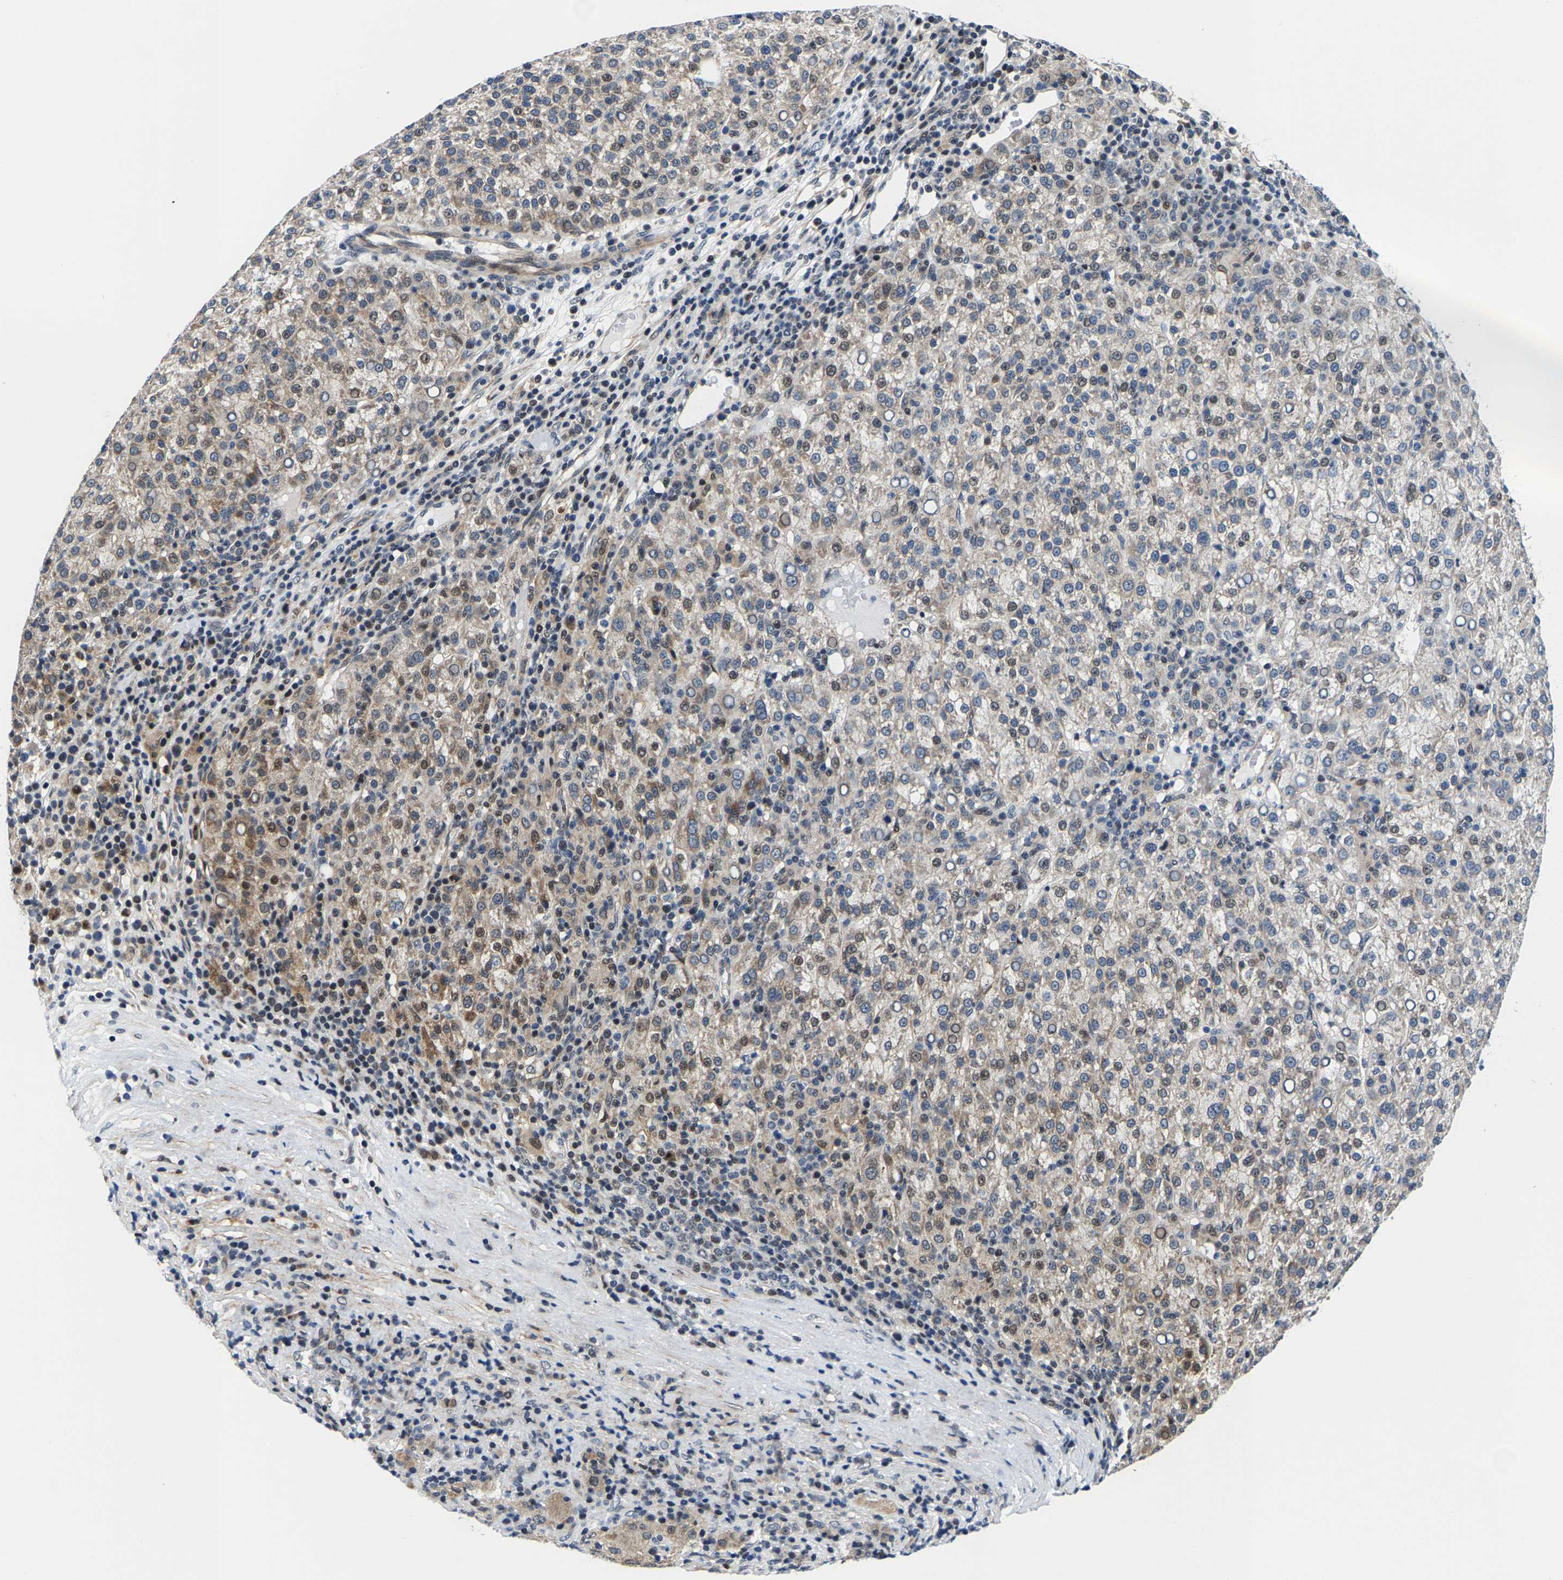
{"staining": {"intensity": "weak", "quantity": "25%-75%", "location": "cytoplasmic/membranous,nuclear"}, "tissue": "liver cancer", "cell_type": "Tumor cells", "image_type": "cancer", "snomed": [{"axis": "morphology", "description": "Carcinoma, Hepatocellular, NOS"}, {"axis": "topography", "description": "Liver"}], "caption": "Immunohistochemistry (IHC) staining of hepatocellular carcinoma (liver), which shows low levels of weak cytoplasmic/membranous and nuclear expression in approximately 25%-75% of tumor cells indicating weak cytoplasmic/membranous and nuclear protein positivity. The staining was performed using DAB (3,3'-diaminobenzidine) (brown) for protein detection and nuclei were counterstained in hematoxylin (blue).", "gene": "GTPBP10", "patient": {"sex": "female", "age": 58}}